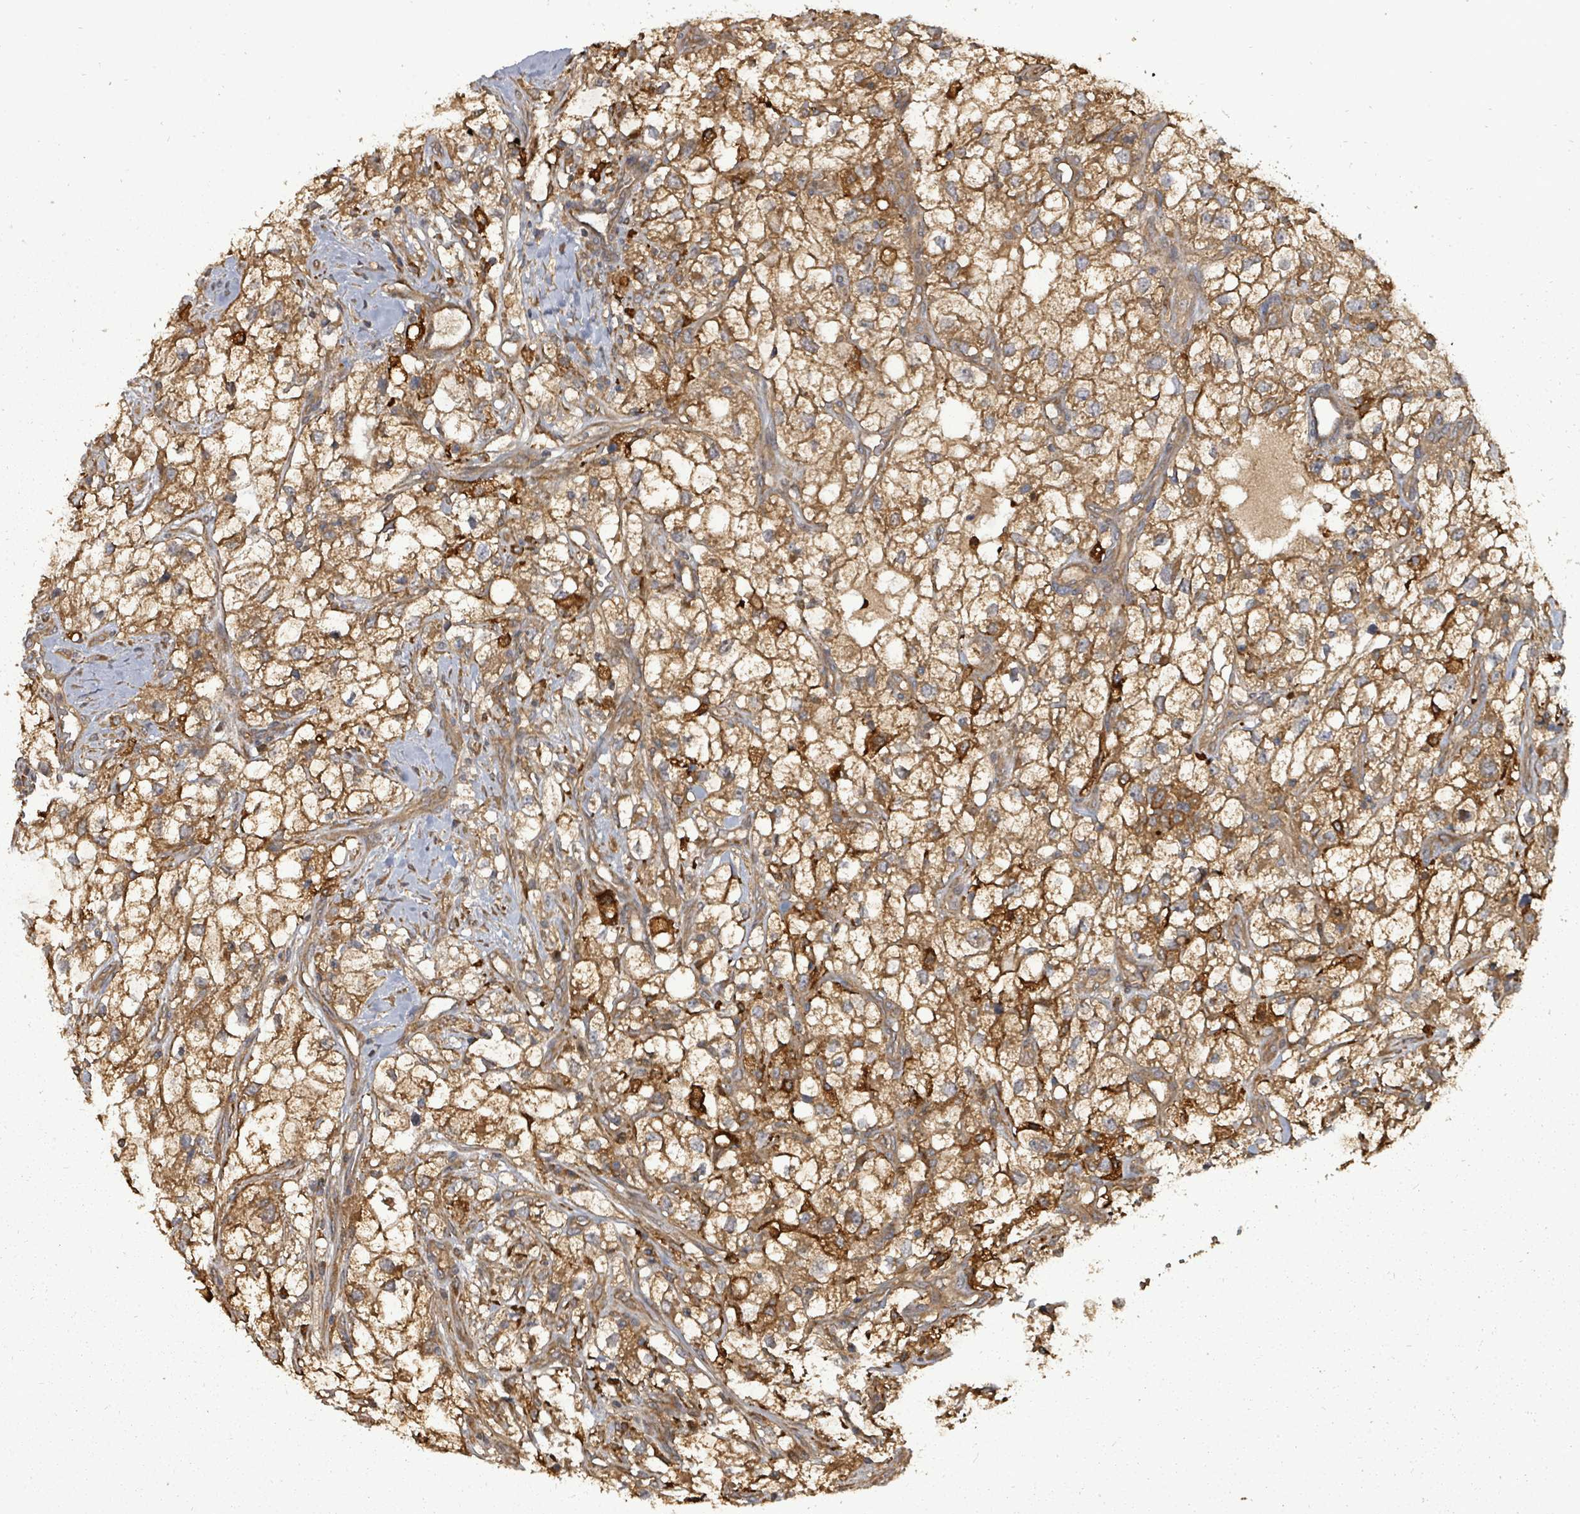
{"staining": {"intensity": "strong", "quantity": ">75%", "location": "cytoplasmic/membranous"}, "tissue": "renal cancer", "cell_type": "Tumor cells", "image_type": "cancer", "snomed": [{"axis": "morphology", "description": "Adenocarcinoma, NOS"}, {"axis": "topography", "description": "Kidney"}], "caption": "Human adenocarcinoma (renal) stained with a protein marker displays strong staining in tumor cells.", "gene": "EIF3C", "patient": {"sex": "male", "age": 59}}